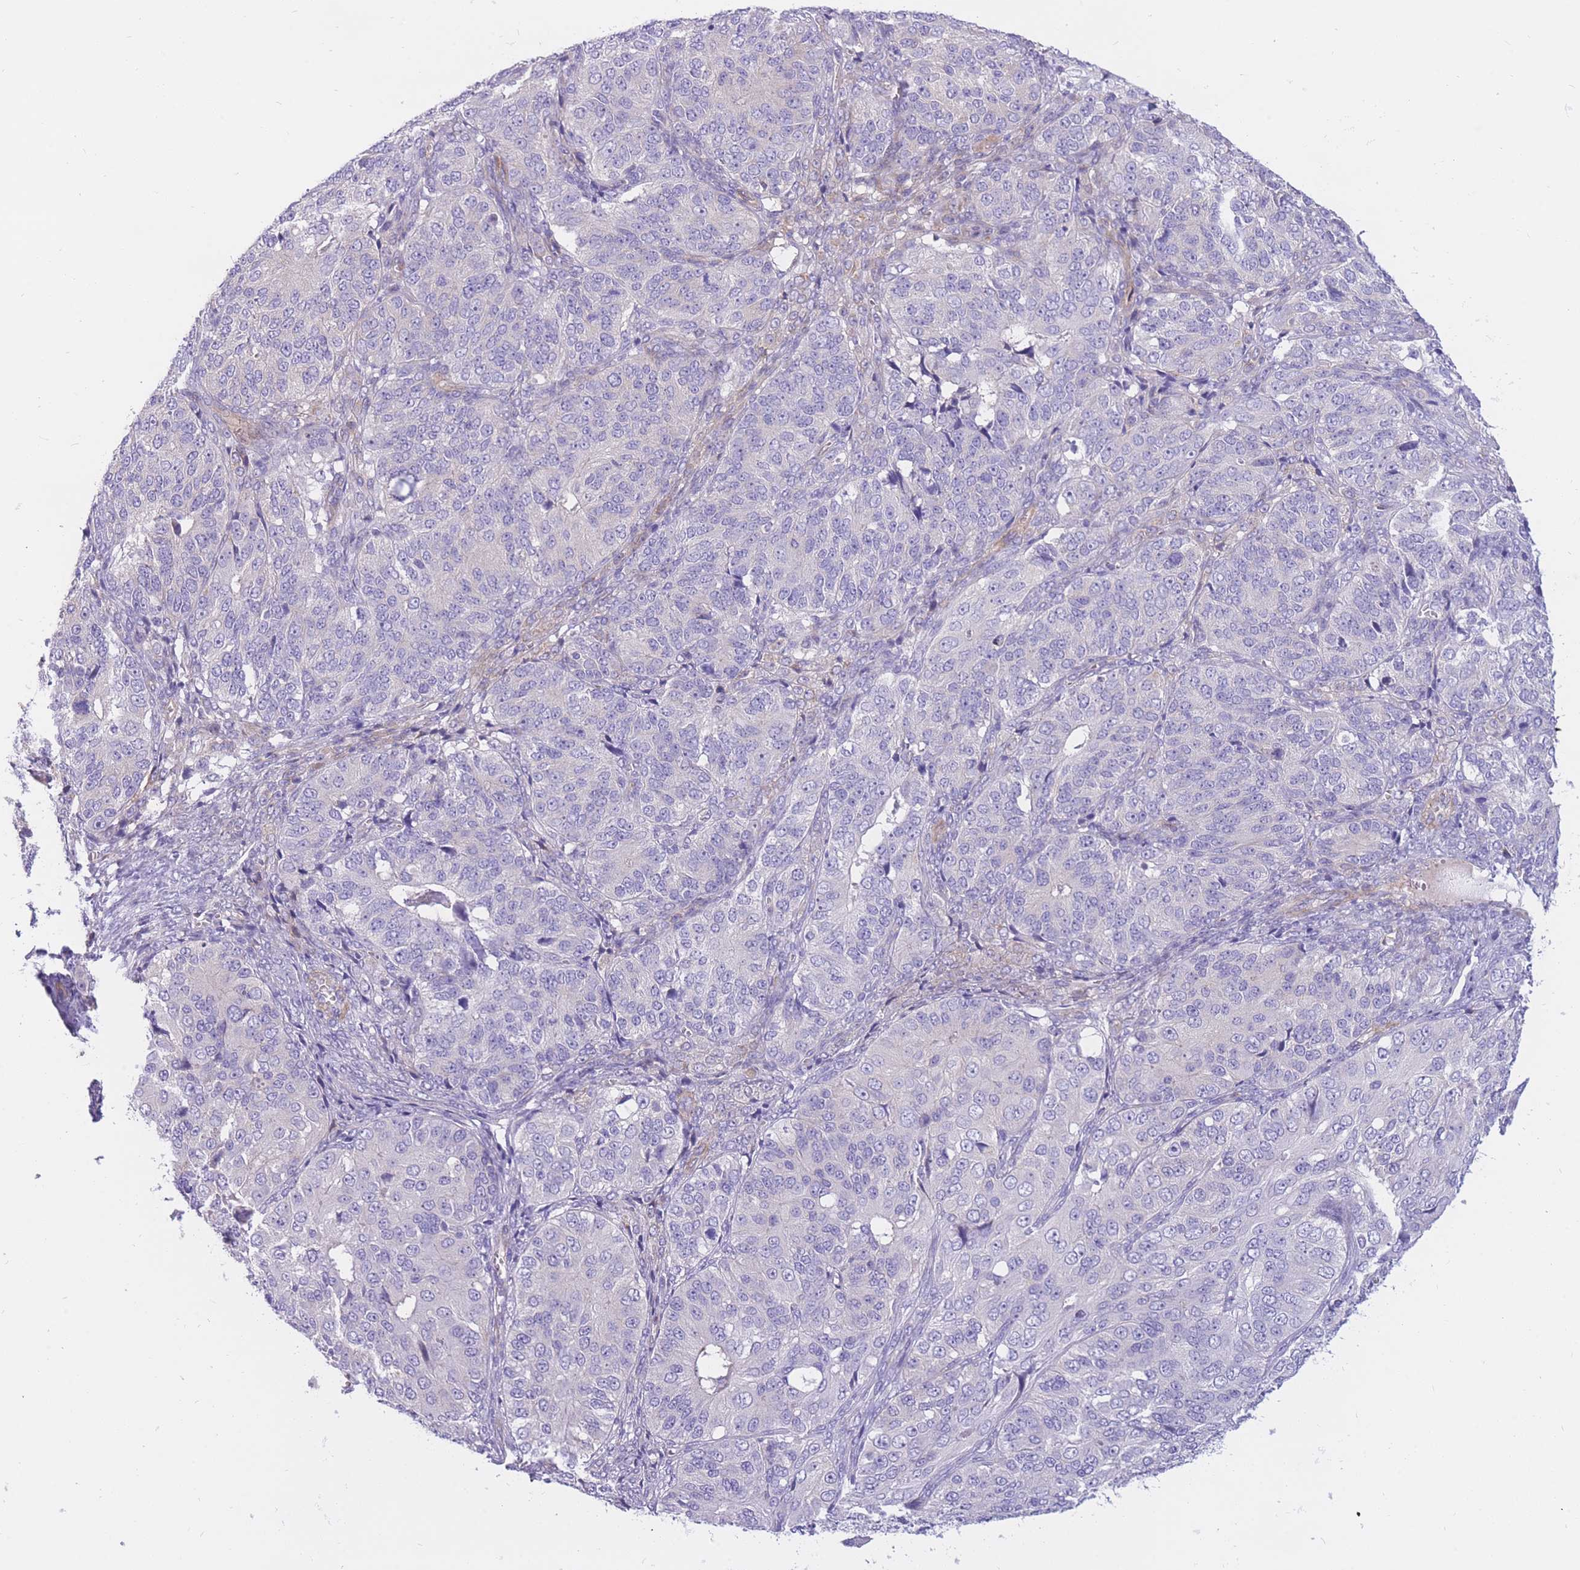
{"staining": {"intensity": "negative", "quantity": "none", "location": "none"}, "tissue": "ovarian cancer", "cell_type": "Tumor cells", "image_type": "cancer", "snomed": [{"axis": "morphology", "description": "Carcinoma, endometroid"}, {"axis": "topography", "description": "Ovary"}], "caption": "Immunohistochemistry (IHC) micrograph of human endometroid carcinoma (ovarian) stained for a protein (brown), which shows no staining in tumor cells.", "gene": "SULT1A1", "patient": {"sex": "female", "age": 51}}